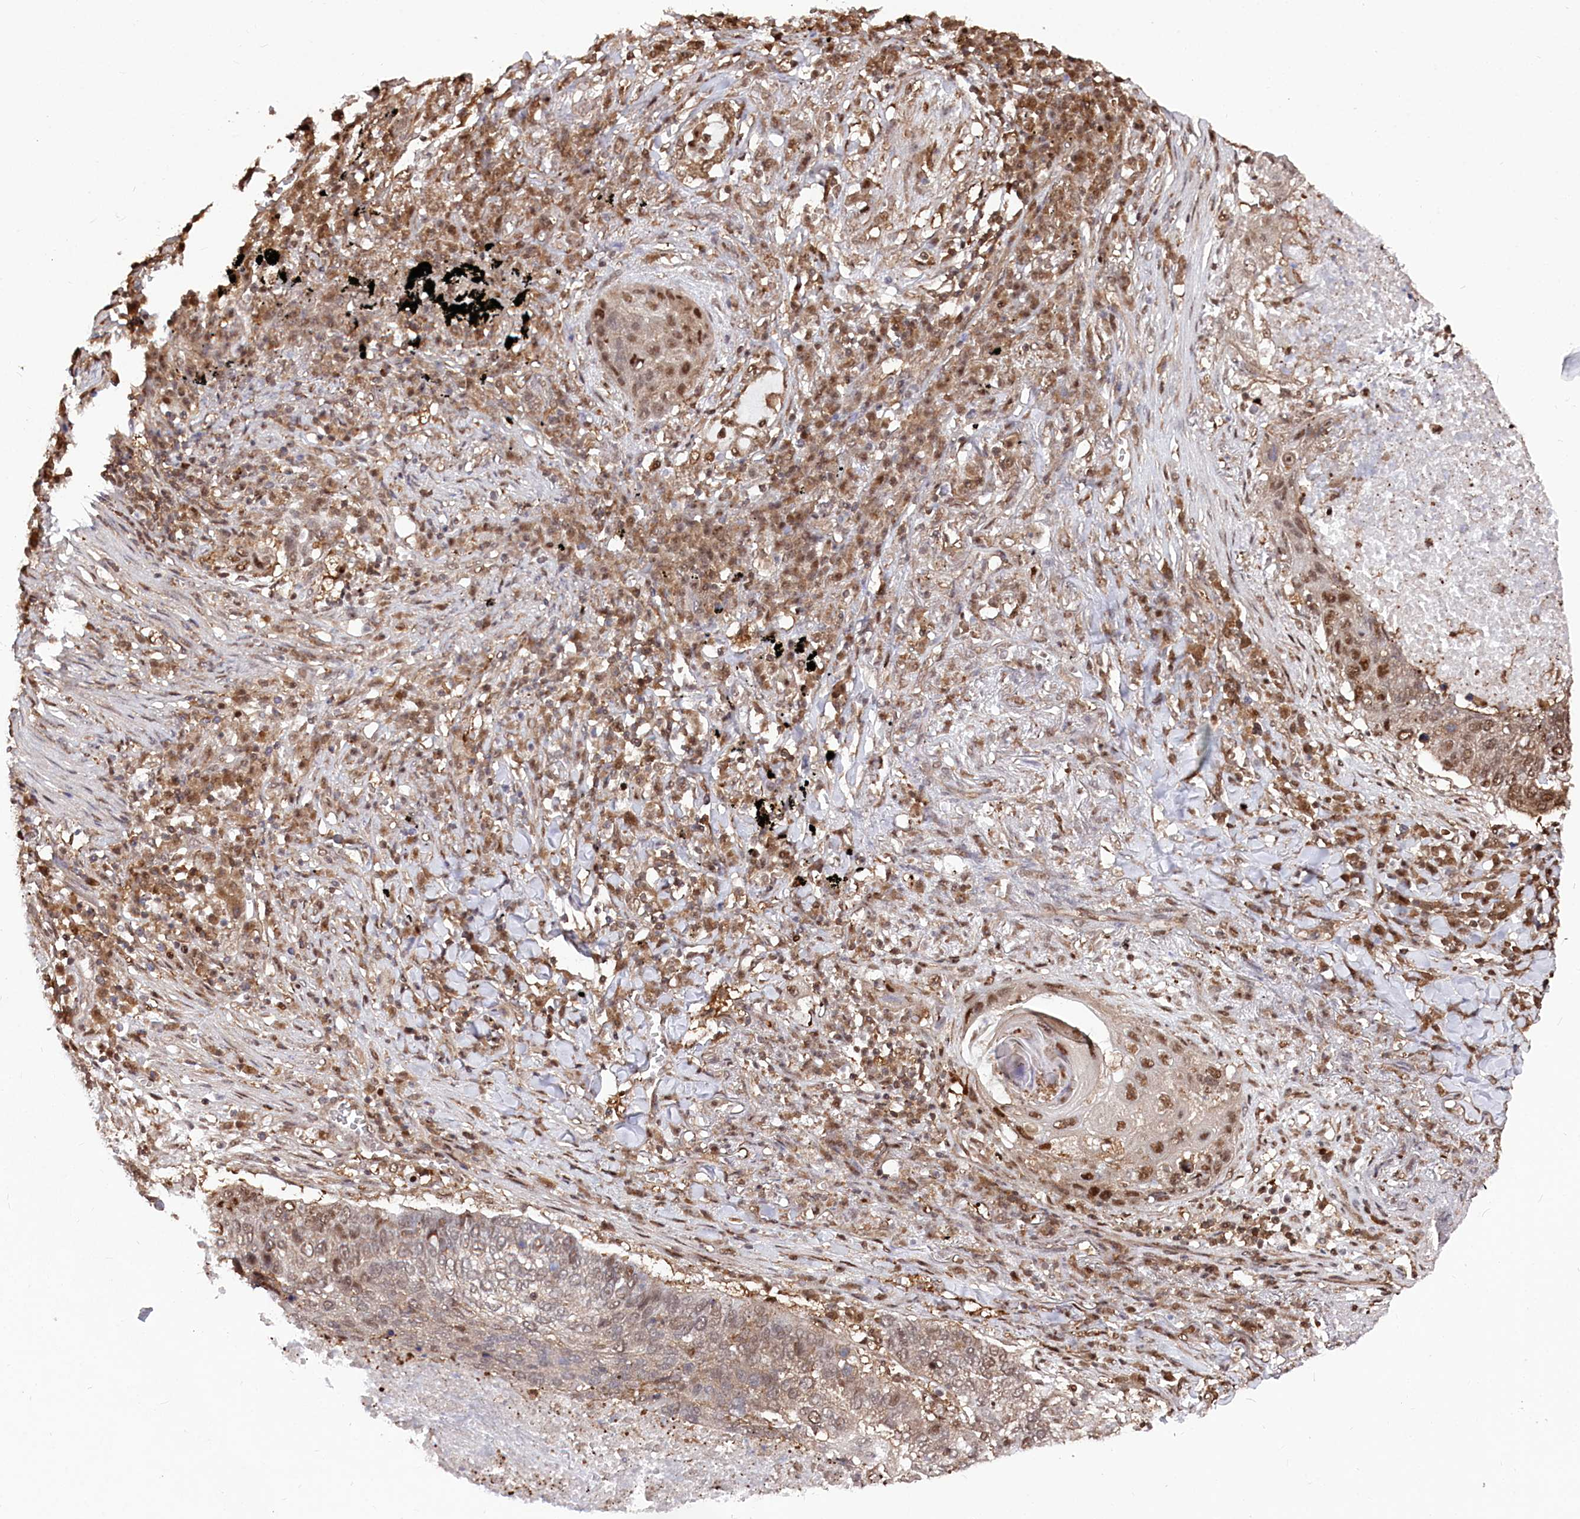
{"staining": {"intensity": "moderate", "quantity": "25%-75%", "location": "cytoplasmic/membranous,nuclear"}, "tissue": "lung cancer", "cell_type": "Tumor cells", "image_type": "cancer", "snomed": [{"axis": "morphology", "description": "Squamous cell carcinoma, NOS"}, {"axis": "topography", "description": "Lung"}], "caption": "The immunohistochemical stain labels moderate cytoplasmic/membranous and nuclear staining in tumor cells of lung cancer (squamous cell carcinoma) tissue.", "gene": "PSMA1", "patient": {"sex": "female", "age": 63}}